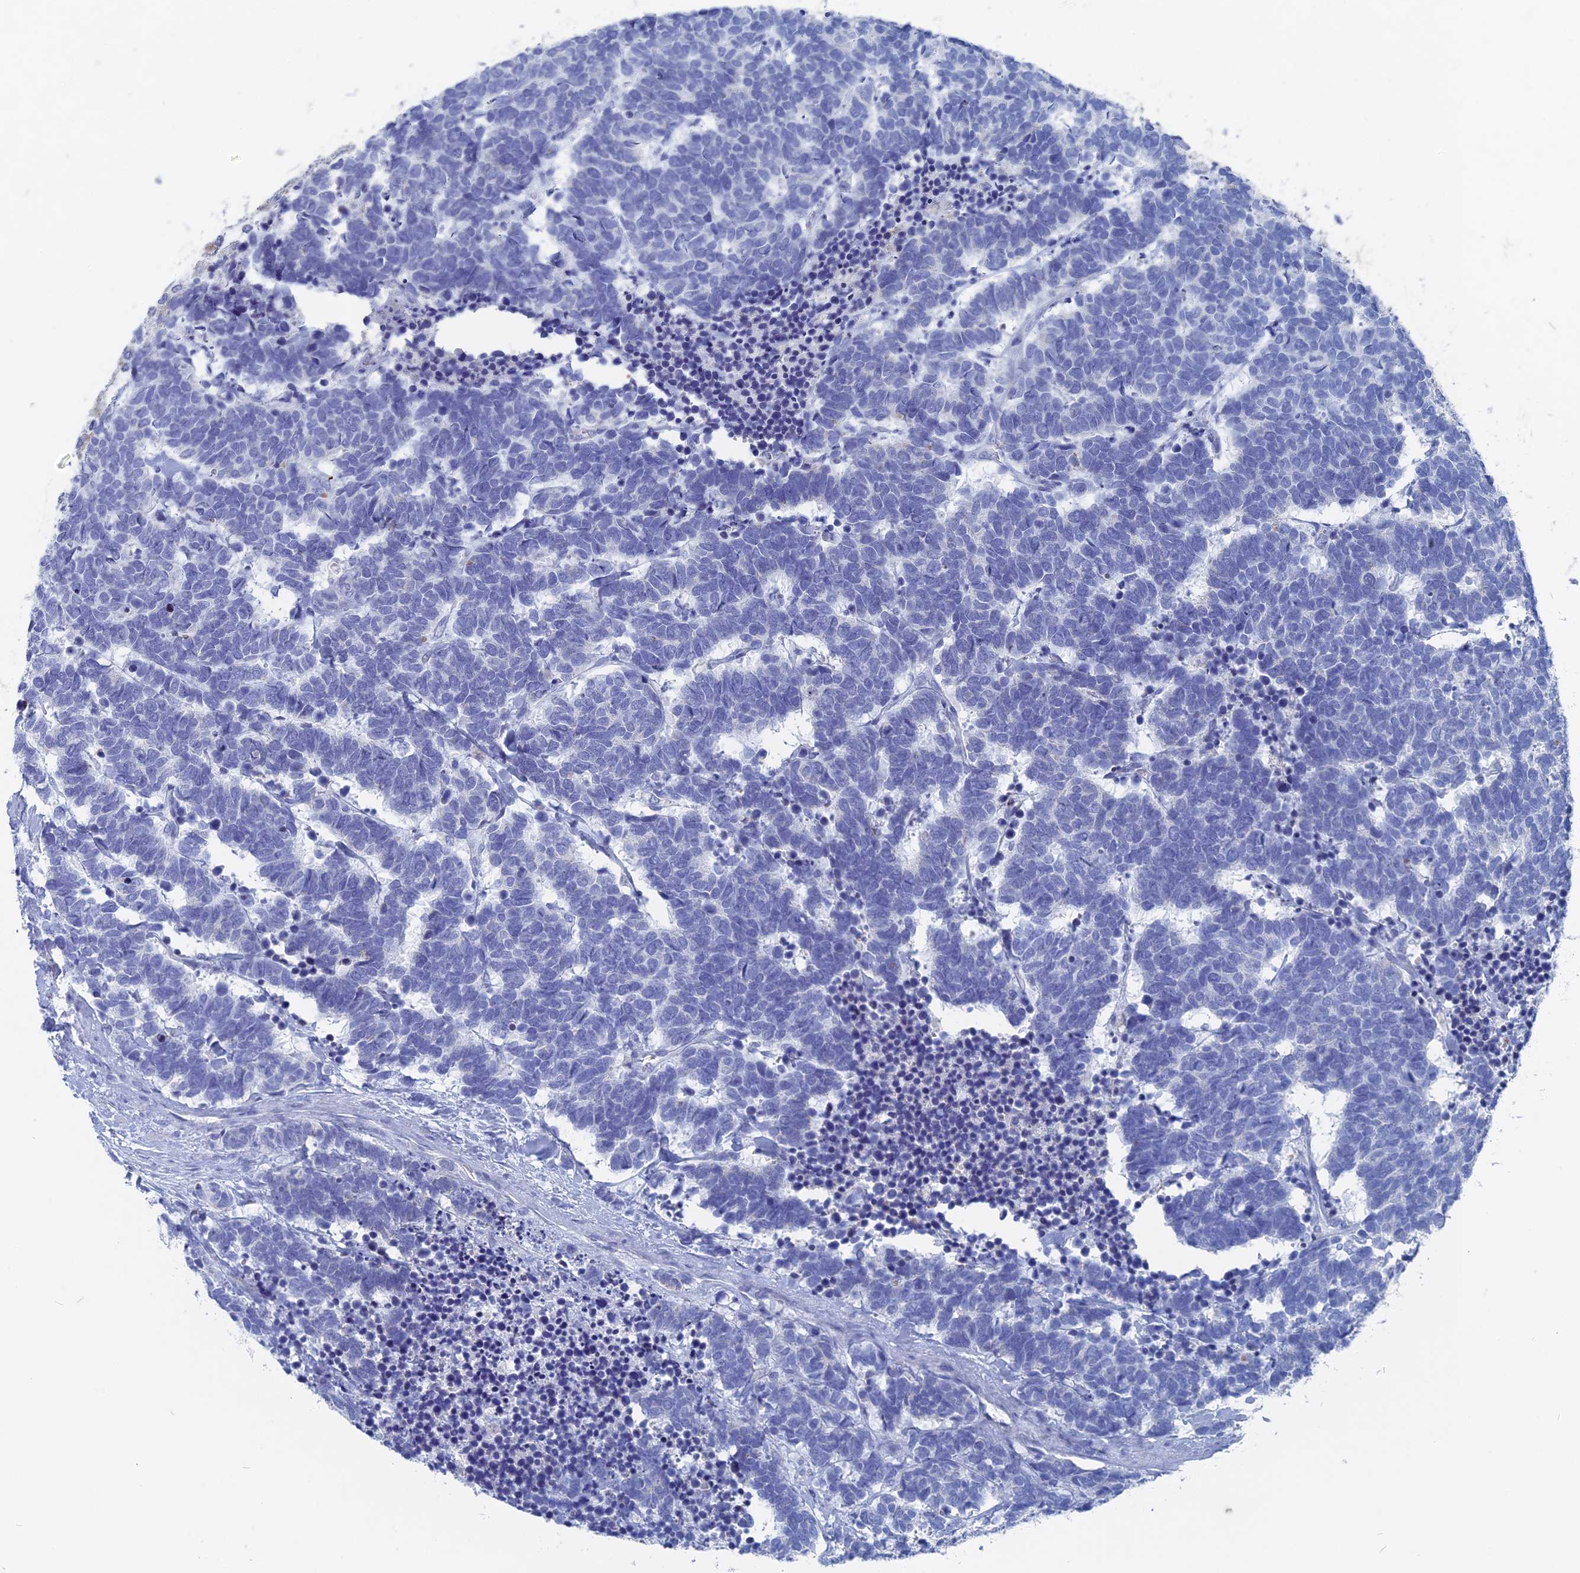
{"staining": {"intensity": "negative", "quantity": "none", "location": "none"}, "tissue": "carcinoid", "cell_type": "Tumor cells", "image_type": "cancer", "snomed": [{"axis": "morphology", "description": "Carcinoma, NOS"}, {"axis": "morphology", "description": "Carcinoid, malignant, NOS"}, {"axis": "topography", "description": "Urinary bladder"}], "caption": "Tumor cells are negative for protein expression in human carcinoid.", "gene": "HIGD1A", "patient": {"sex": "male", "age": 57}}